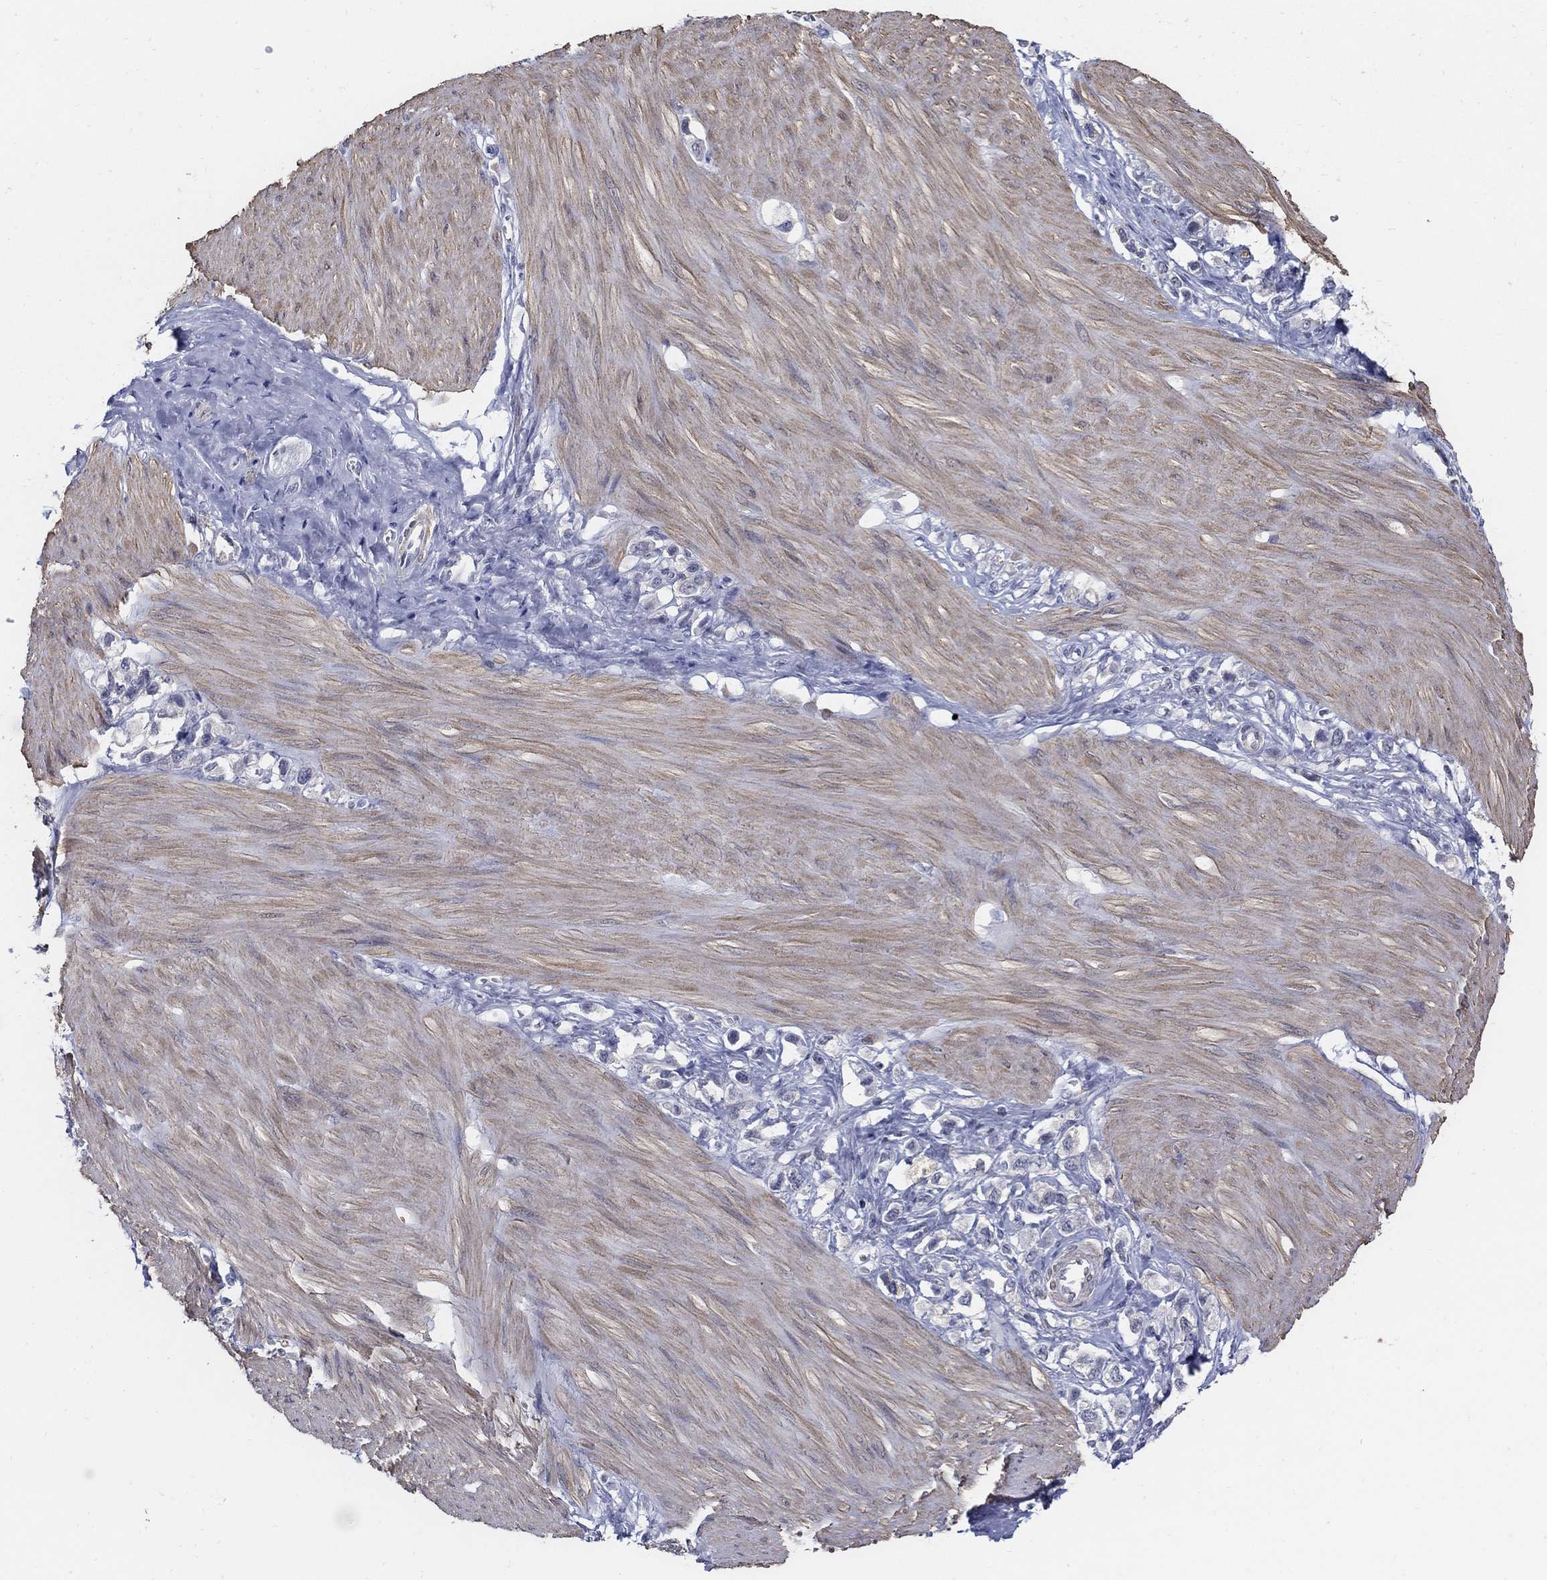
{"staining": {"intensity": "negative", "quantity": "none", "location": "none"}, "tissue": "stomach cancer", "cell_type": "Tumor cells", "image_type": "cancer", "snomed": [{"axis": "morphology", "description": "Normal tissue, NOS"}, {"axis": "morphology", "description": "Adenocarcinoma, NOS"}, {"axis": "morphology", "description": "Adenocarcinoma, High grade"}, {"axis": "topography", "description": "Stomach, upper"}, {"axis": "topography", "description": "Stomach"}], "caption": "IHC of human adenocarcinoma (high-grade) (stomach) exhibits no staining in tumor cells.", "gene": "USP29", "patient": {"sex": "female", "age": 65}}